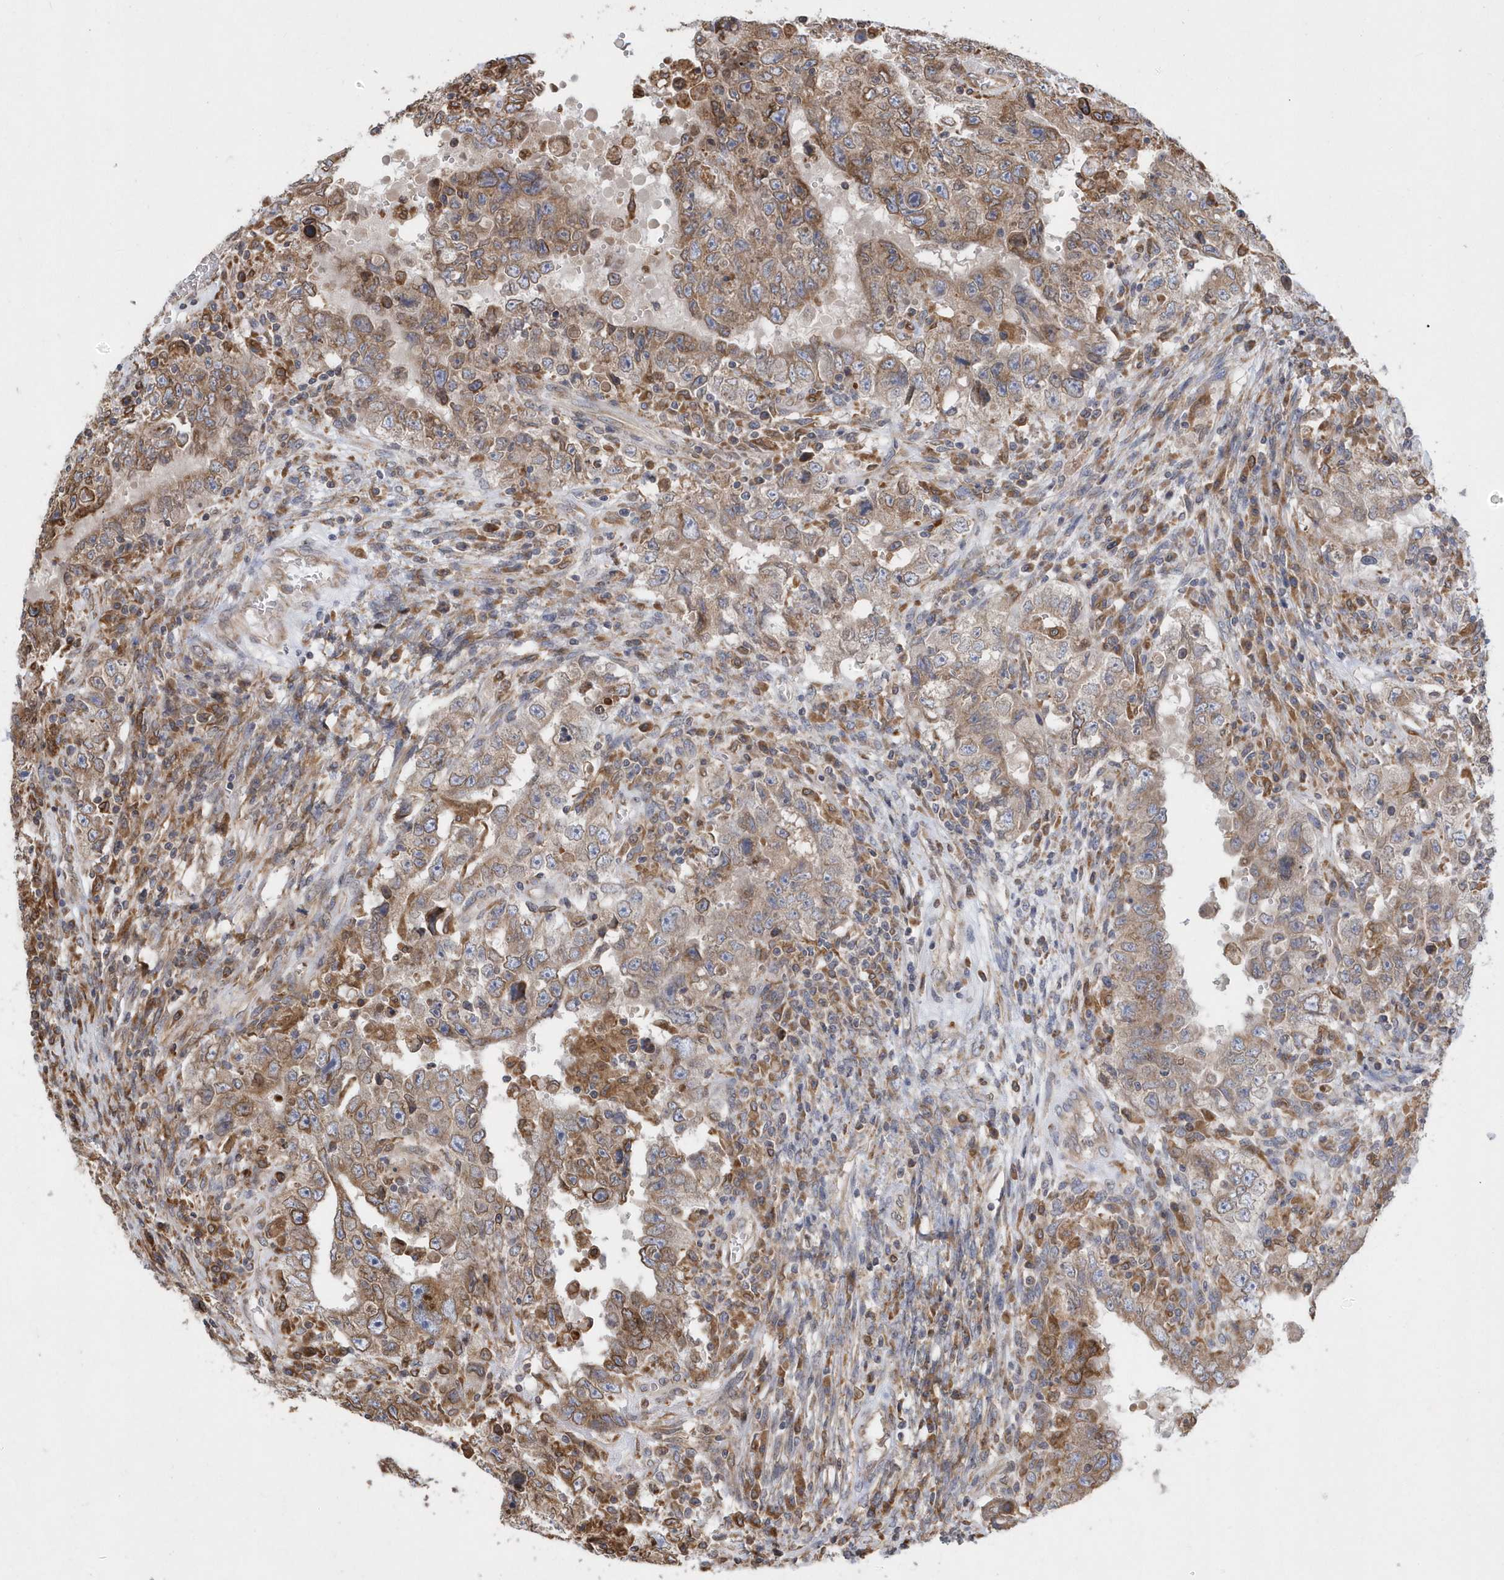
{"staining": {"intensity": "moderate", "quantity": ">75%", "location": "cytoplasmic/membranous"}, "tissue": "testis cancer", "cell_type": "Tumor cells", "image_type": "cancer", "snomed": [{"axis": "morphology", "description": "Carcinoma, Embryonal, NOS"}, {"axis": "topography", "description": "Testis"}], "caption": "Protein staining by IHC shows moderate cytoplasmic/membranous expression in approximately >75% of tumor cells in testis embryonal carcinoma. Using DAB (brown) and hematoxylin (blue) stains, captured at high magnification using brightfield microscopy.", "gene": "VAMP7", "patient": {"sex": "male", "age": 26}}